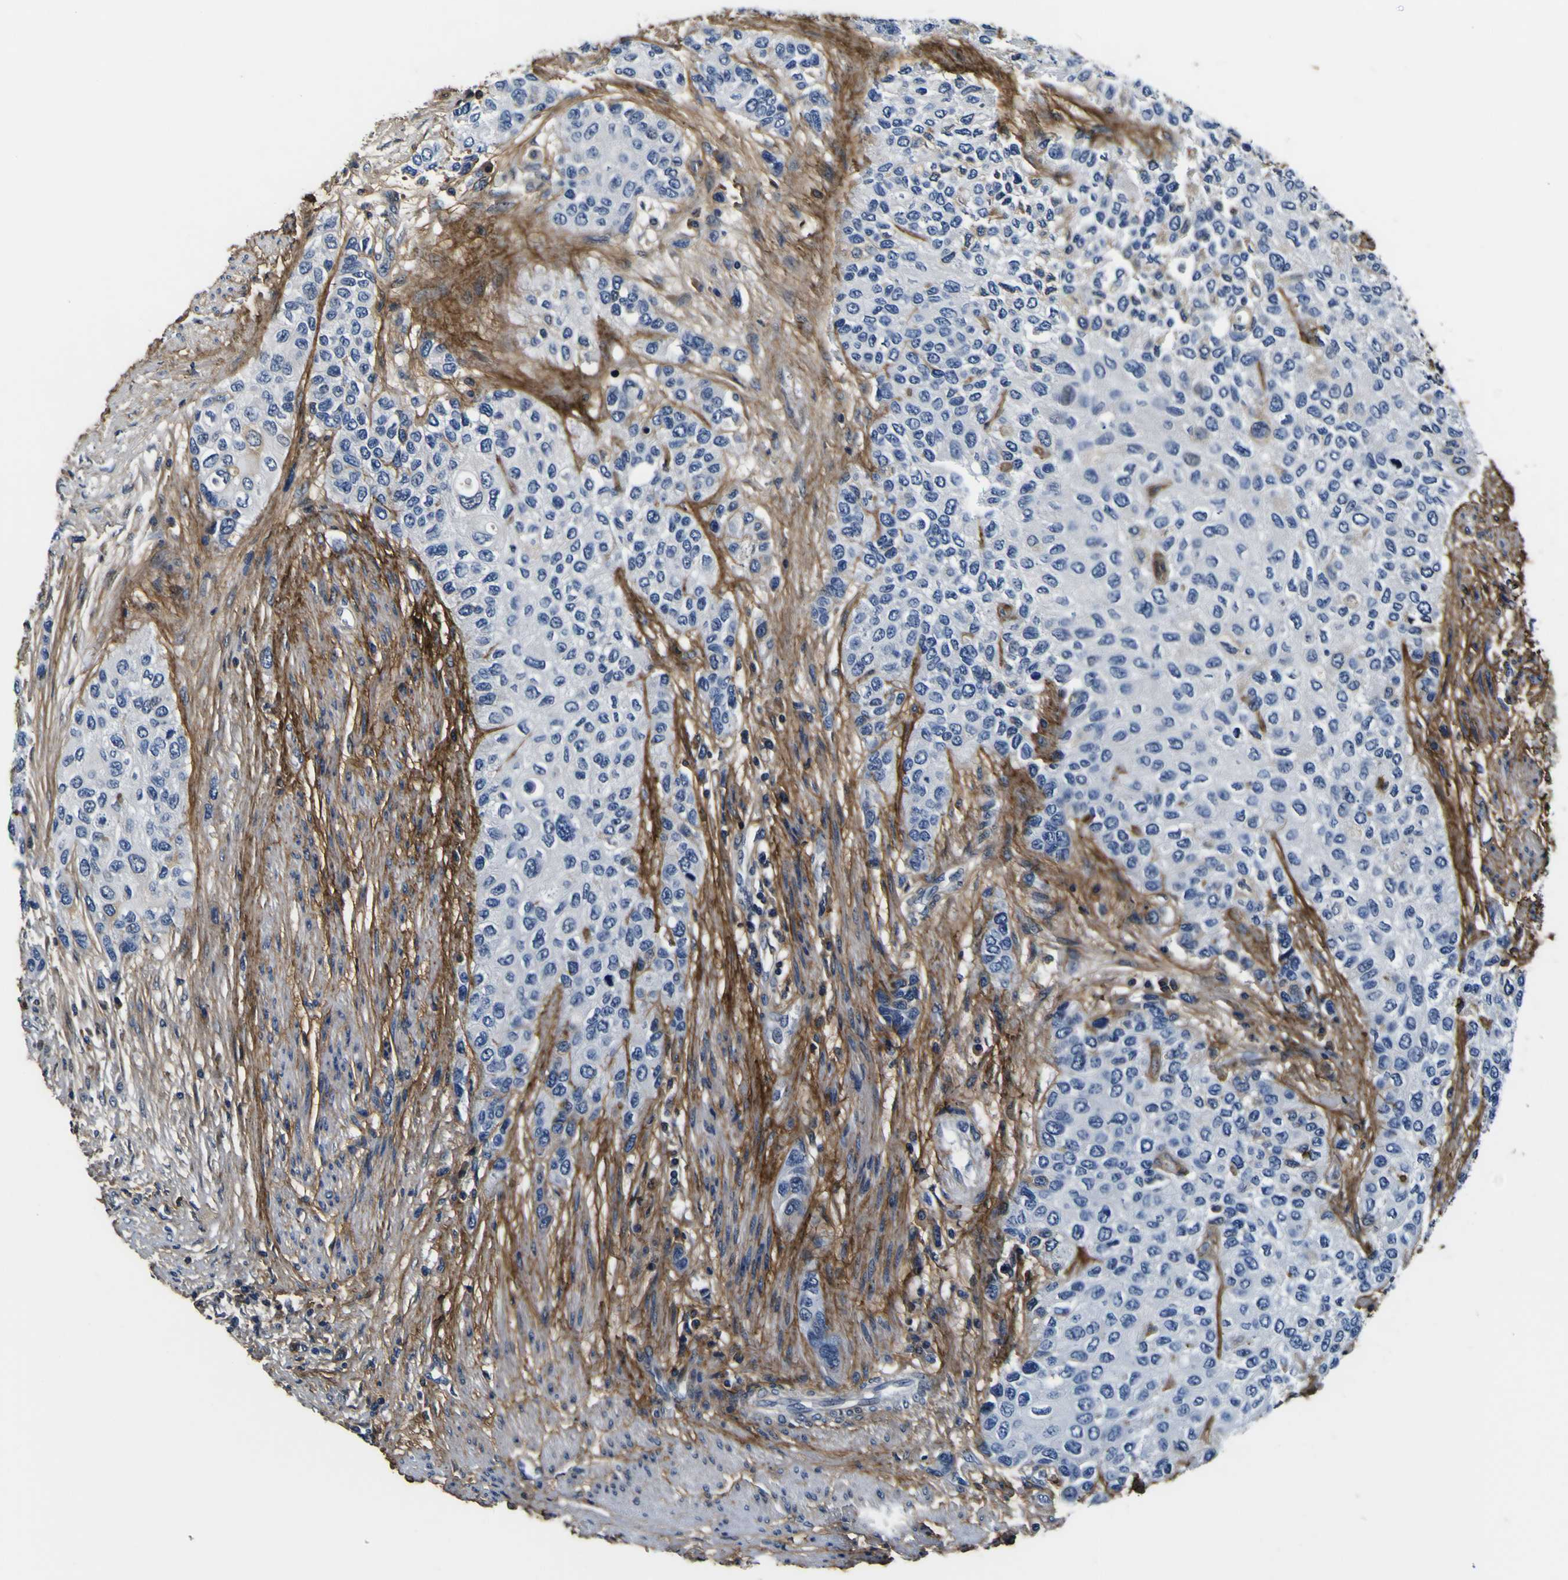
{"staining": {"intensity": "negative", "quantity": "none", "location": "none"}, "tissue": "urothelial cancer", "cell_type": "Tumor cells", "image_type": "cancer", "snomed": [{"axis": "morphology", "description": "Urothelial carcinoma, High grade"}, {"axis": "topography", "description": "Urinary bladder"}], "caption": "Tumor cells are negative for brown protein staining in urothelial carcinoma (high-grade). (DAB immunohistochemistry (IHC), high magnification).", "gene": "POSTN", "patient": {"sex": "female", "age": 56}}